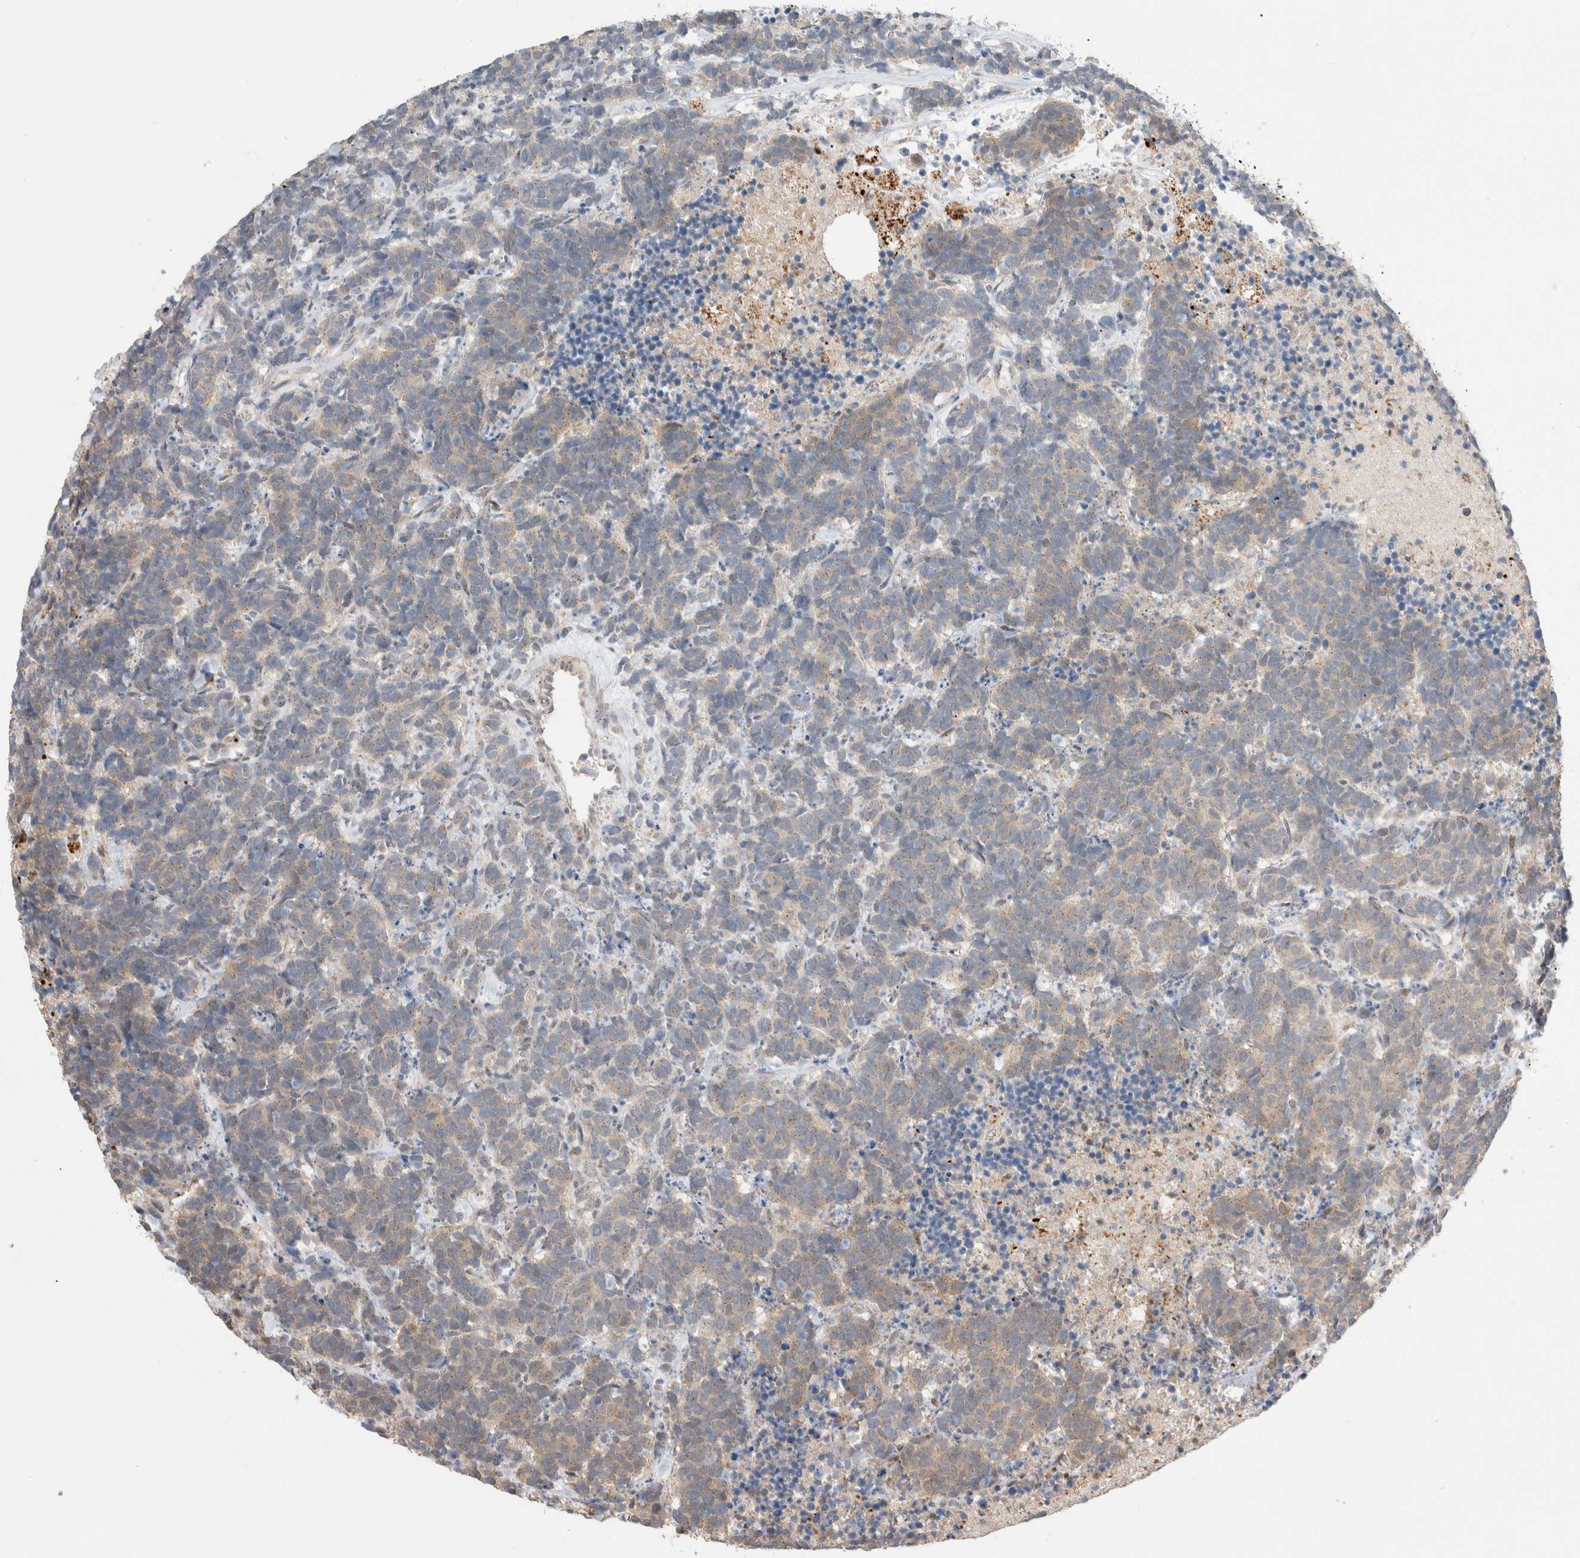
{"staining": {"intensity": "moderate", "quantity": "<25%", "location": "cytoplasmic/membranous"}, "tissue": "carcinoid", "cell_type": "Tumor cells", "image_type": "cancer", "snomed": [{"axis": "morphology", "description": "Carcinoma, NOS"}, {"axis": "morphology", "description": "Carcinoid, malignant, NOS"}, {"axis": "topography", "description": "Urinary bladder"}], "caption": "A brown stain shows moderate cytoplasmic/membranous expression of a protein in human carcinoid (malignant) tumor cells.", "gene": "SLC29A1", "patient": {"sex": "male", "age": 57}}